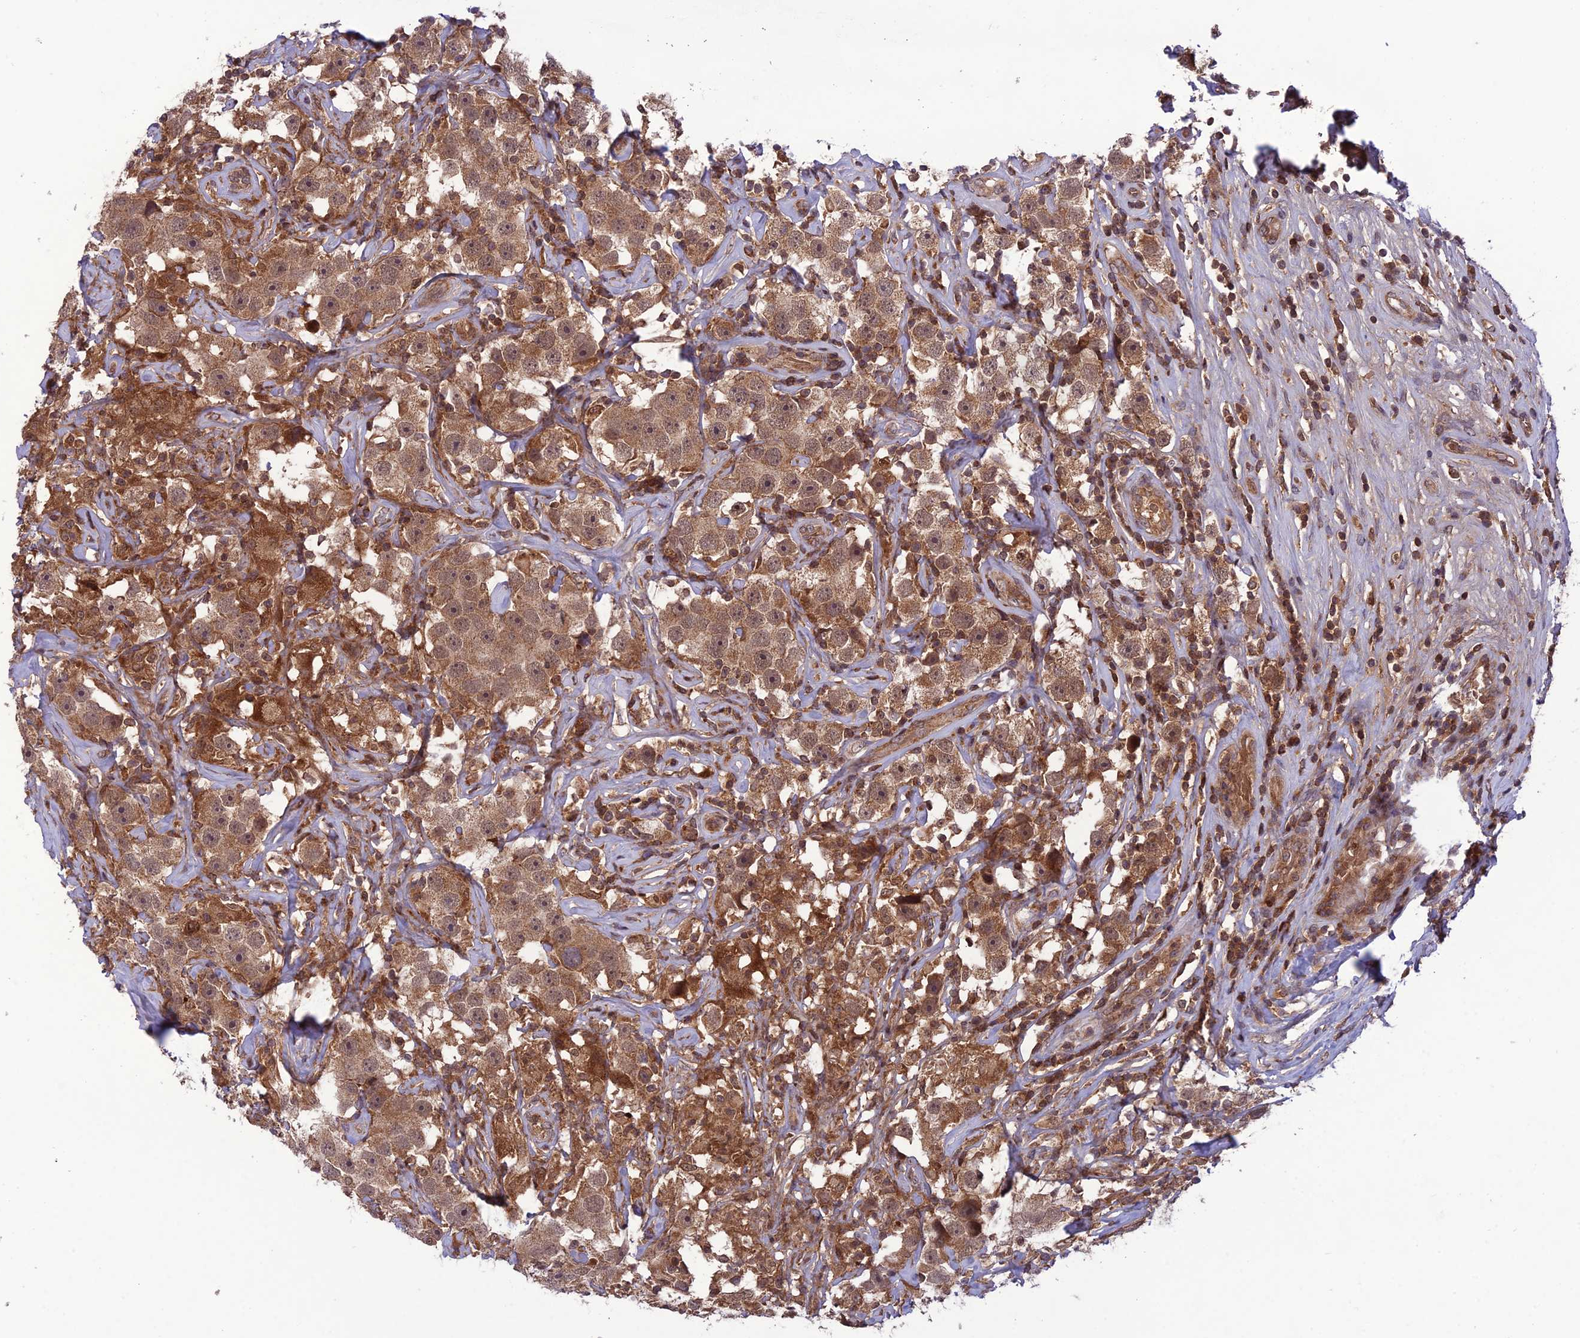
{"staining": {"intensity": "moderate", "quantity": ">75%", "location": "cytoplasmic/membranous,nuclear"}, "tissue": "testis cancer", "cell_type": "Tumor cells", "image_type": "cancer", "snomed": [{"axis": "morphology", "description": "Seminoma, NOS"}, {"axis": "topography", "description": "Testis"}], "caption": "Immunohistochemical staining of human testis cancer (seminoma) demonstrates moderate cytoplasmic/membranous and nuclear protein expression in about >75% of tumor cells.", "gene": "NDUFC1", "patient": {"sex": "male", "age": 49}}